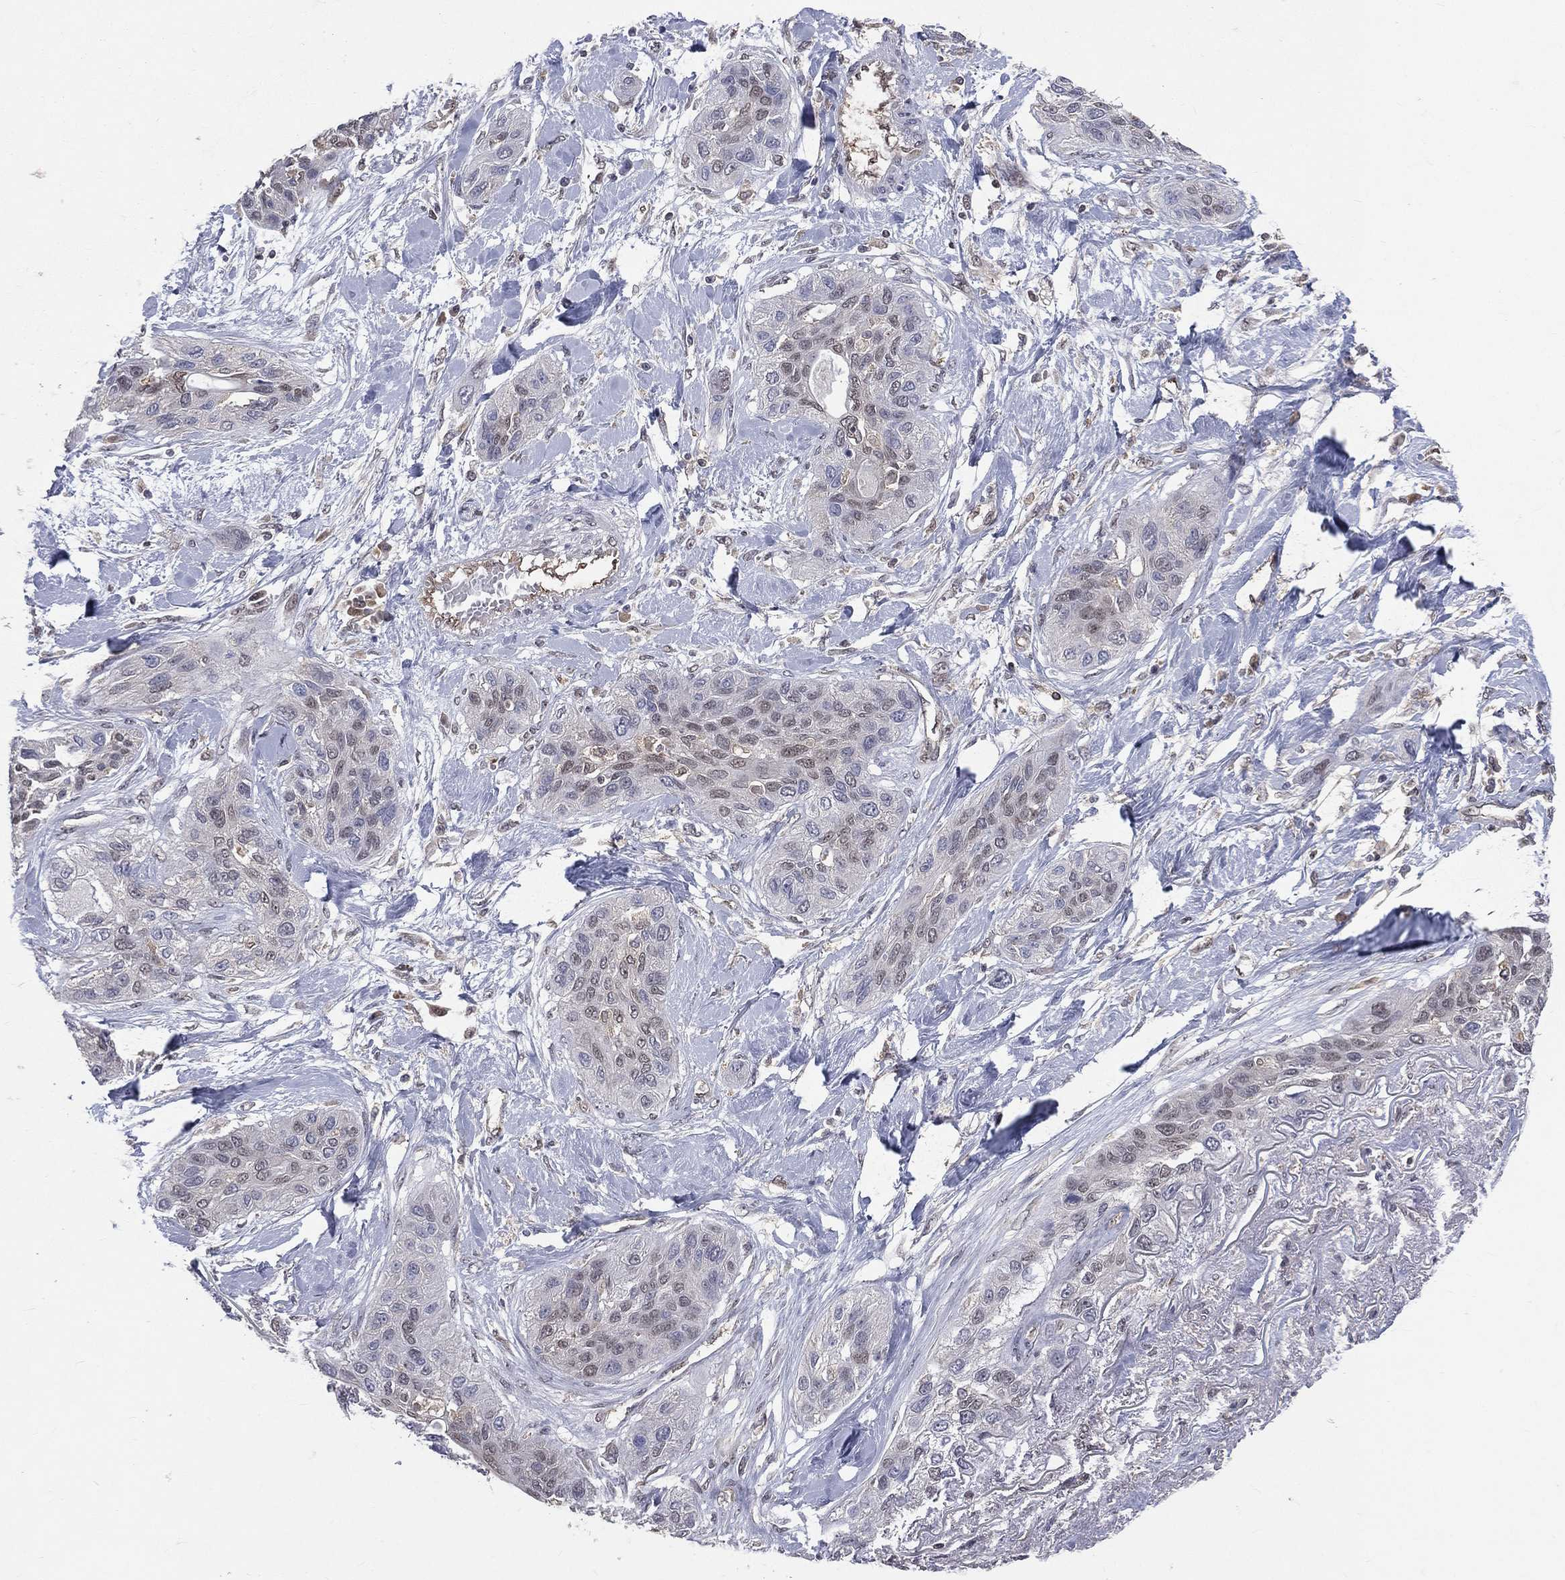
{"staining": {"intensity": "weak", "quantity": "<25%", "location": "nuclear"}, "tissue": "lung cancer", "cell_type": "Tumor cells", "image_type": "cancer", "snomed": [{"axis": "morphology", "description": "Squamous cell carcinoma, NOS"}, {"axis": "topography", "description": "Lung"}], "caption": "DAB (3,3'-diaminobenzidine) immunohistochemical staining of human lung cancer exhibits no significant positivity in tumor cells.", "gene": "GMPR2", "patient": {"sex": "female", "age": 70}}